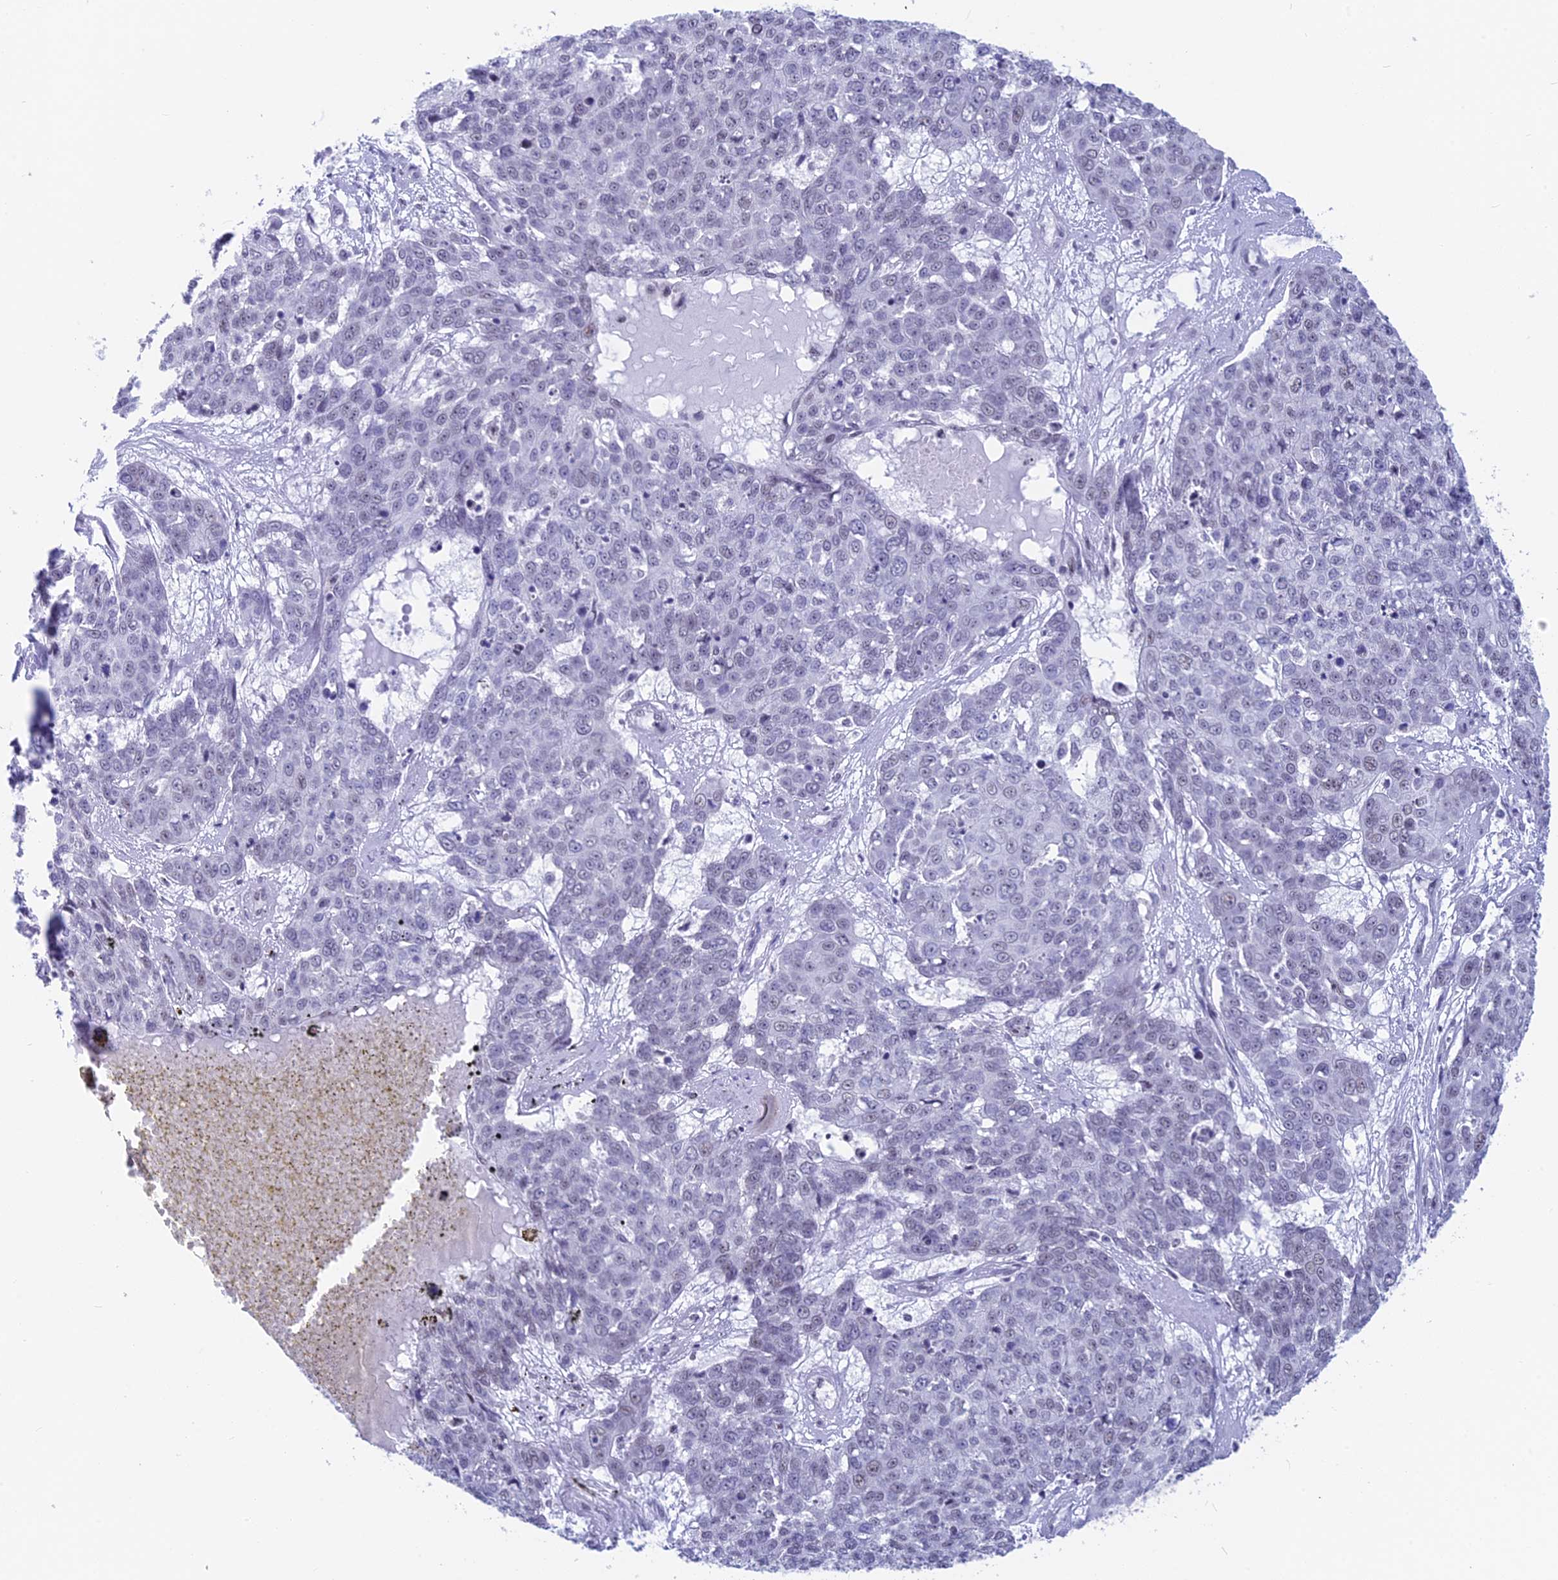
{"staining": {"intensity": "negative", "quantity": "none", "location": "none"}, "tissue": "skin cancer", "cell_type": "Tumor cells", "image_type": "cancer", "snomed": [{"axis": "morphology", "description": "Squamous cell carcinoma, NOS"}, {"axis": "topography", "description": "Skin"}], "caption": "This micrograph is of skin cancer stained with immunohistochemistry to label a protein in brown with the nuclei are counter-stained blue. There is no expression in tumor cells.", "gene": "SRSF5", "patient": {"sex": "male", "age": 71}}